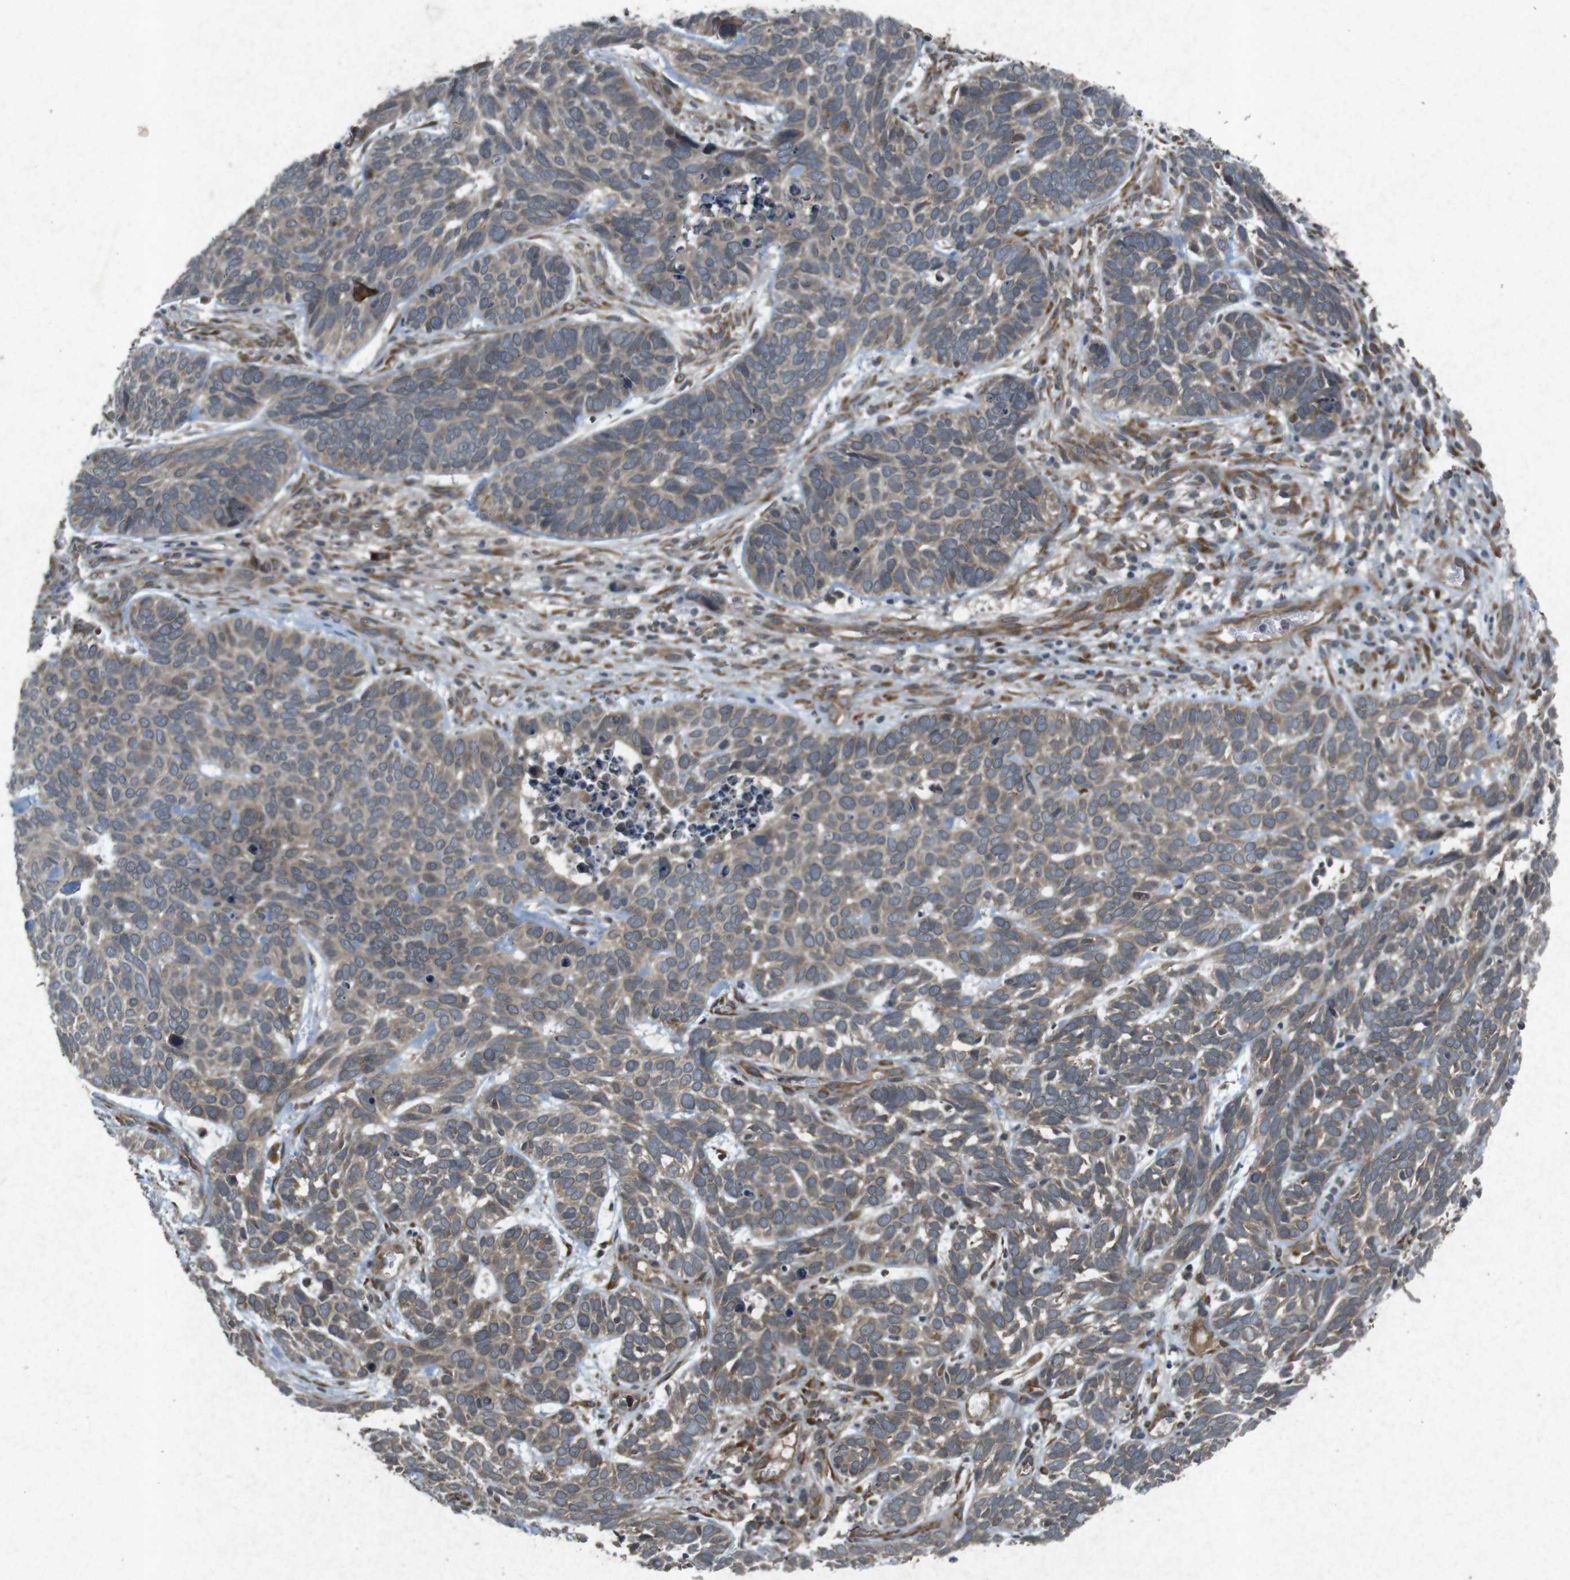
{"staining": {"intensity": "weak", "quantity": ">75%", "location": "cytoplasmic/membranous"}, "tissue": "skin cancer", "cell_type": "Tumor cells", "image_type": "cancer", "snomed": [{"axis": "morphology", "description": "Basal cell carcinoma"}, {"axis": "topography", "description": "Skin"}], "caption": "This photomicrograph shows IHC staining of basal cell carcinoma (skin), with low weak cytoplasmic/membranous positivity in approximately >75% of tumor cells.", "gene": "FLCN", "patient": {"sex": "male", "age": 87}}